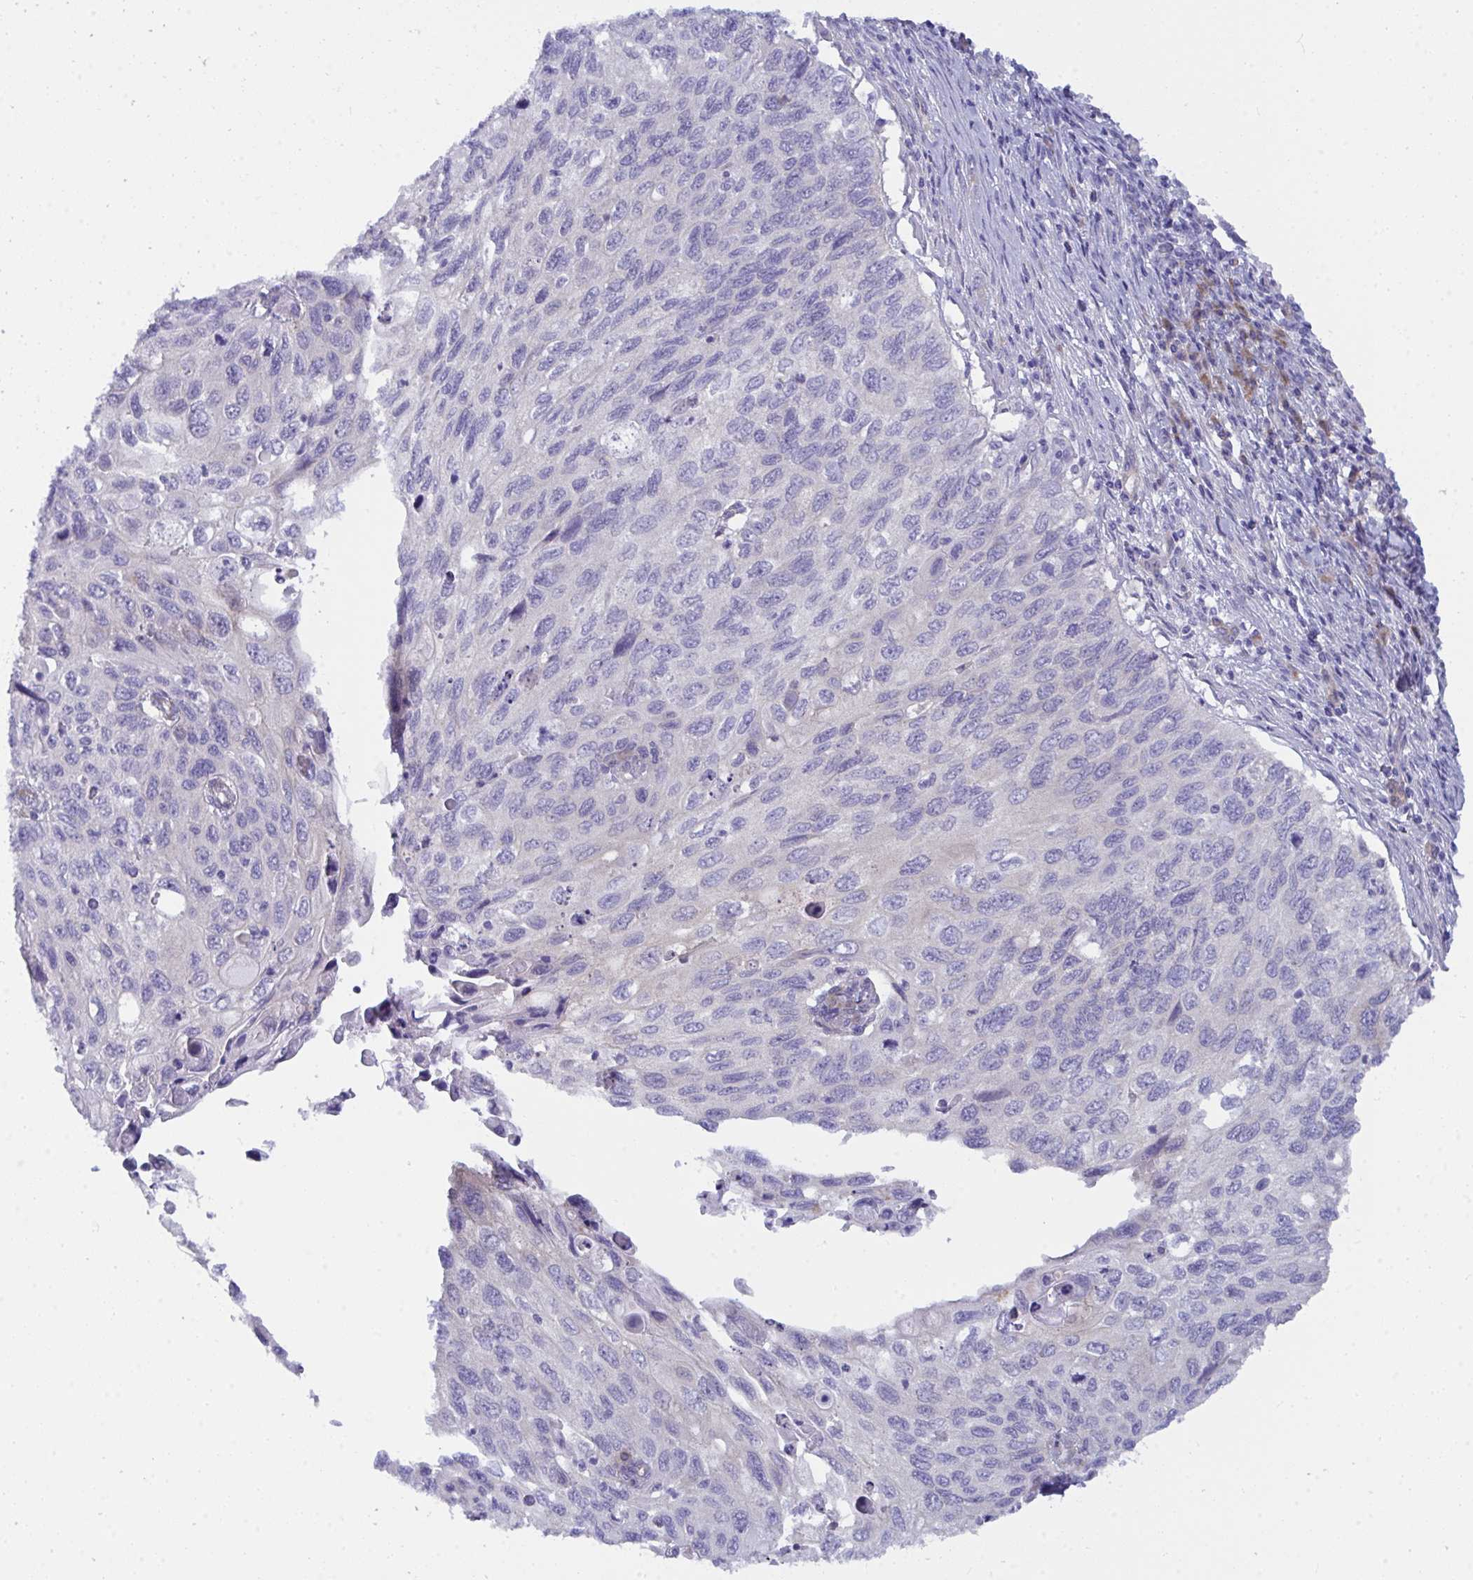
{"staining": {"intensity": "negative", "quantity": "none", "location": "none"}, "tissue": "cervical cancer", "cell_type": "Tumor cells", "image_type": "cancer", "snomed": [{"axis": "morphology", "description": "Squamous cell carcinoma, NOS"}, {"axis": "topography", "description": "Cervix"}], "caption": "Tumor cells show no significant positivity in cervical cancer.", "gene": "GAB1", "patient": {"sex": "female", "age": 70}}